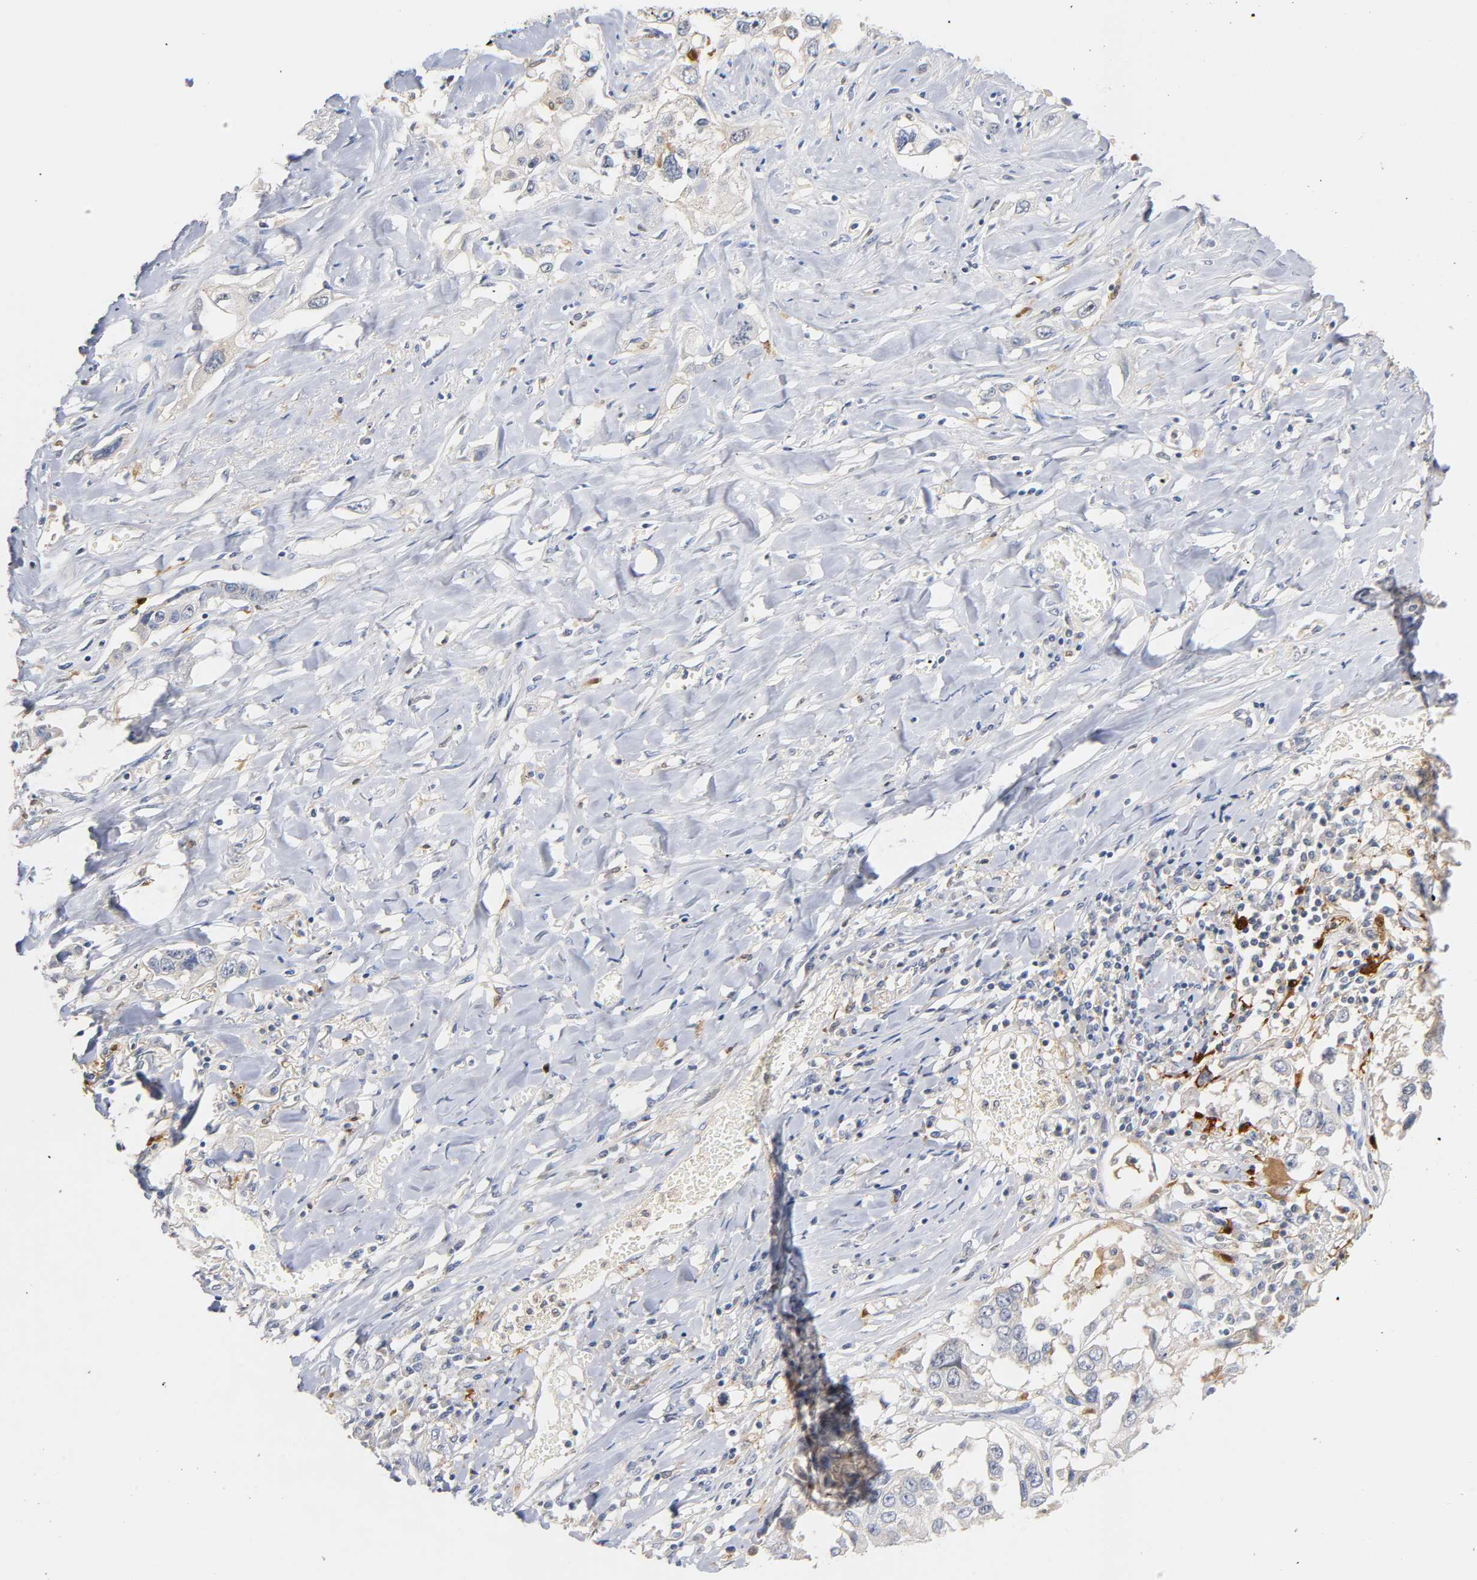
{"staining": {"intensity": "negative", "quantity": "none", "location": "none"}, "tissue": "lung cancer", "cell_type": "Tumor cells", "image_type": "cancer", "snomed": [{"axis": "morphology", "description": "Squamous cell carcinoma, NOS"}, {"axis": "topography", "description": "Lung"}], "caption": "DAB immunohistochemical staining of human lung cancer (squamous cell carcinoma) shows no significant staining in tumor cells. (Brightfield microscopy of DAB IHC at high magnification).", "gene": "IL18", "patient": {"sex": "male", "age": 71}}